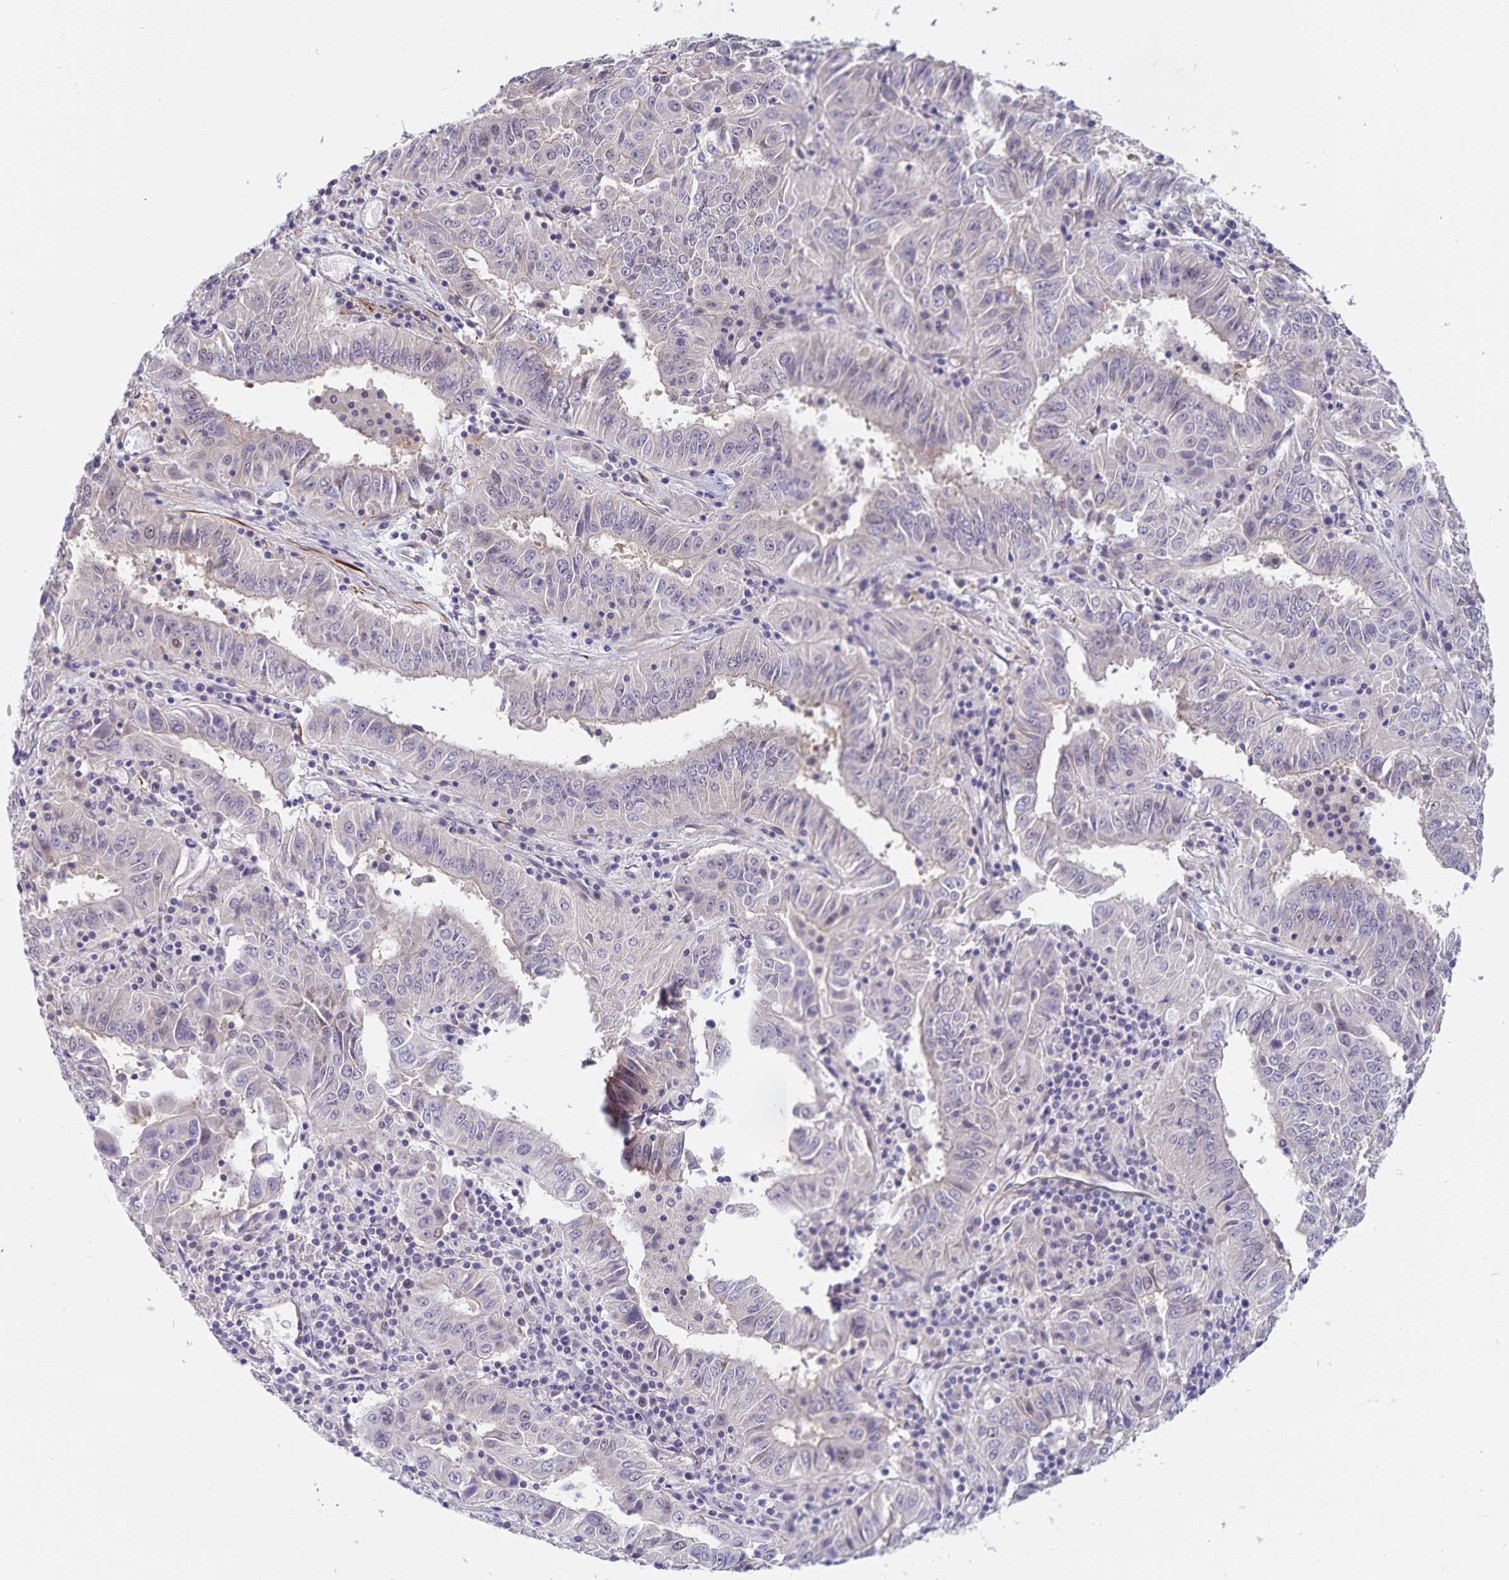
{"staining": {"intensity": "negative", "quantity": "none", "location": "none"}, "tissue": "pancreatic cancer", "cell_type": "Tumor cells", "image_type": "cancer", "snomed": [{"axis": "morphology", "description": "Adenocarcinoma, NOS"}, {"axis": "topography", "description": "Pancreas"}], "caption": "The histopathology image shows no staining of tumor cells in pancreatic adenocarcinoma.", "gene": "BAG6", "patient": {"sex": "male", "age": 63}}